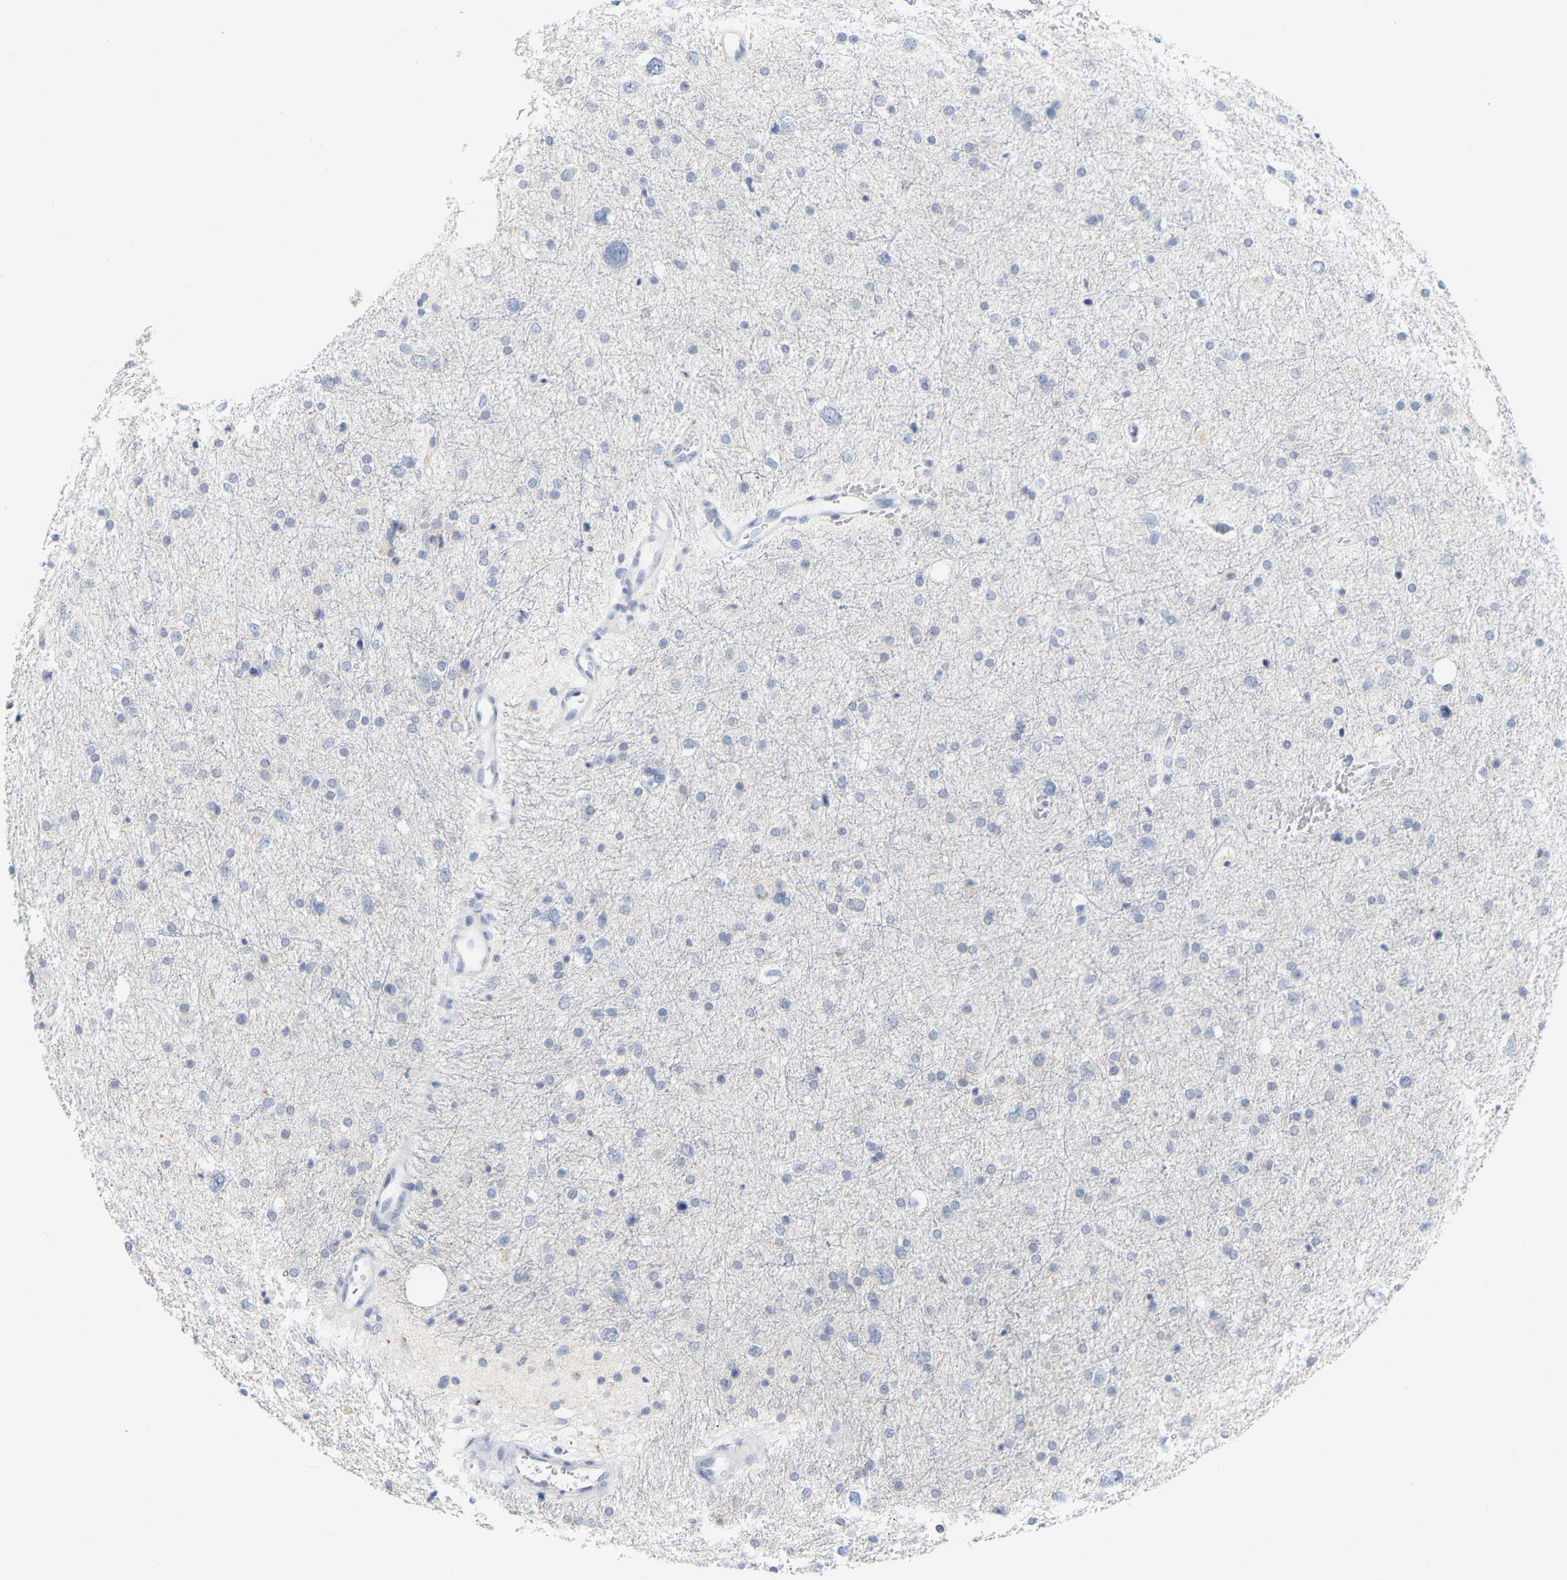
{"staining": {"intensity": "negative", "quantity": "none", "location": "none"}, "tissue": "glioma", "cell_type": "Tumor cells", "image_type": "cancer", "snomed": [{"axis": "morphology", "description": "Glioma, malignant, Low grade"}, {"axis": "topography", "description": "Brain"}], "caption": "A histopathology image of glioma stained for a protein reveals no brown staining in tumor cells.", "gene": "KRT76", "patient": {"sex": "female", "age": 37}}